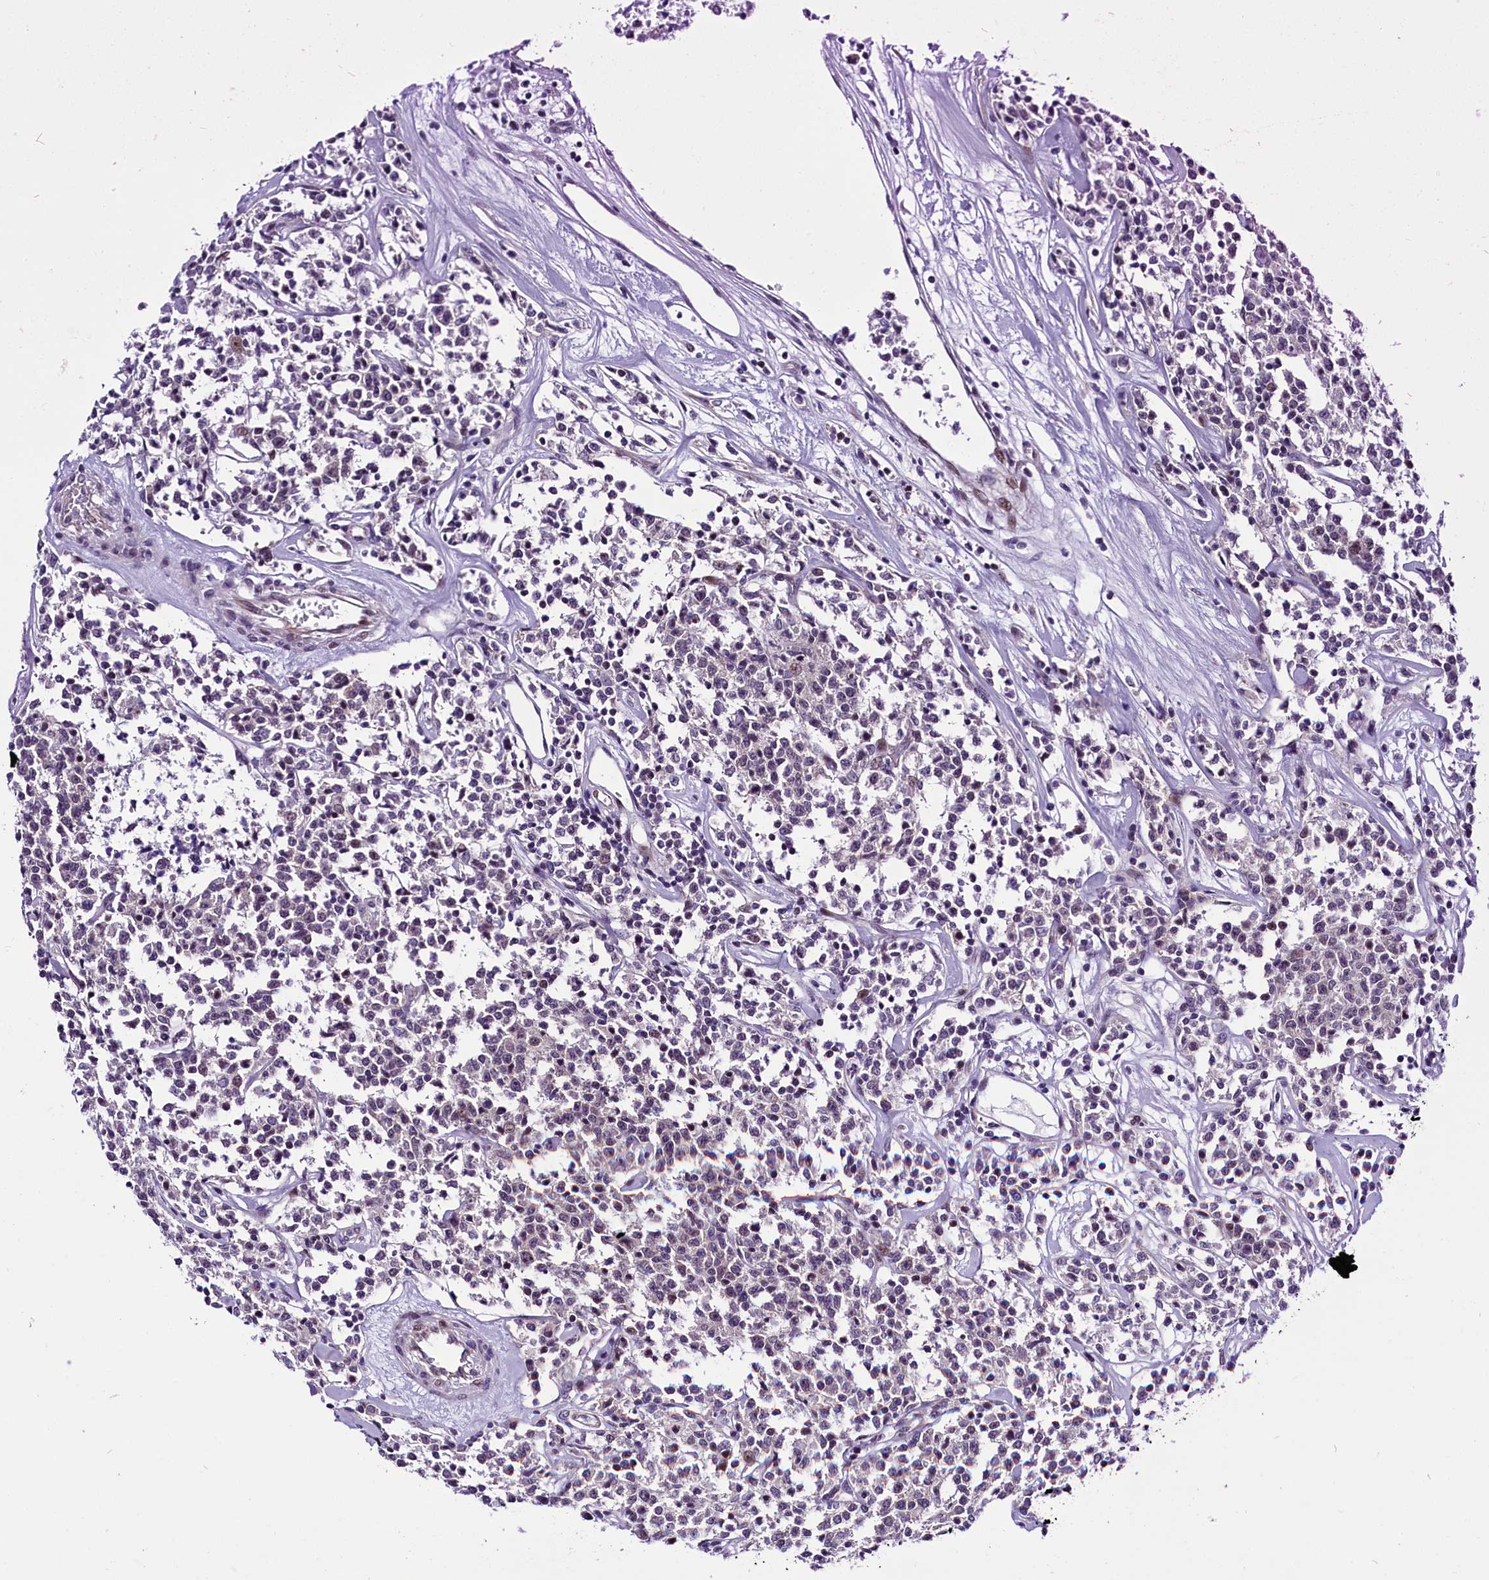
{"staining": {"intensity": "negative", "quantity": "none", "location": "none"}, "tissue": "lymphoma", "cell_type": "Tumor cells", "image_type": "cancer", "snomed": [{"axis": "morphology", "description": "Malignant lymphoma, non-Hodgkin's type, Low grade"}, {"axis": "topography", "description": "Small intestine"}], "caption": "The micrograph shows no staining of tumor cells in low-grade malignant lymphoma, non-Hodgkin's type. (DAB (3,3'-diaminobenzidine) immunohistochemistry (IHC) visualized using brightfield microscopy, high magnification).", "gene": "CCDC106", "patient": {"sex": "female", "age": 59}}